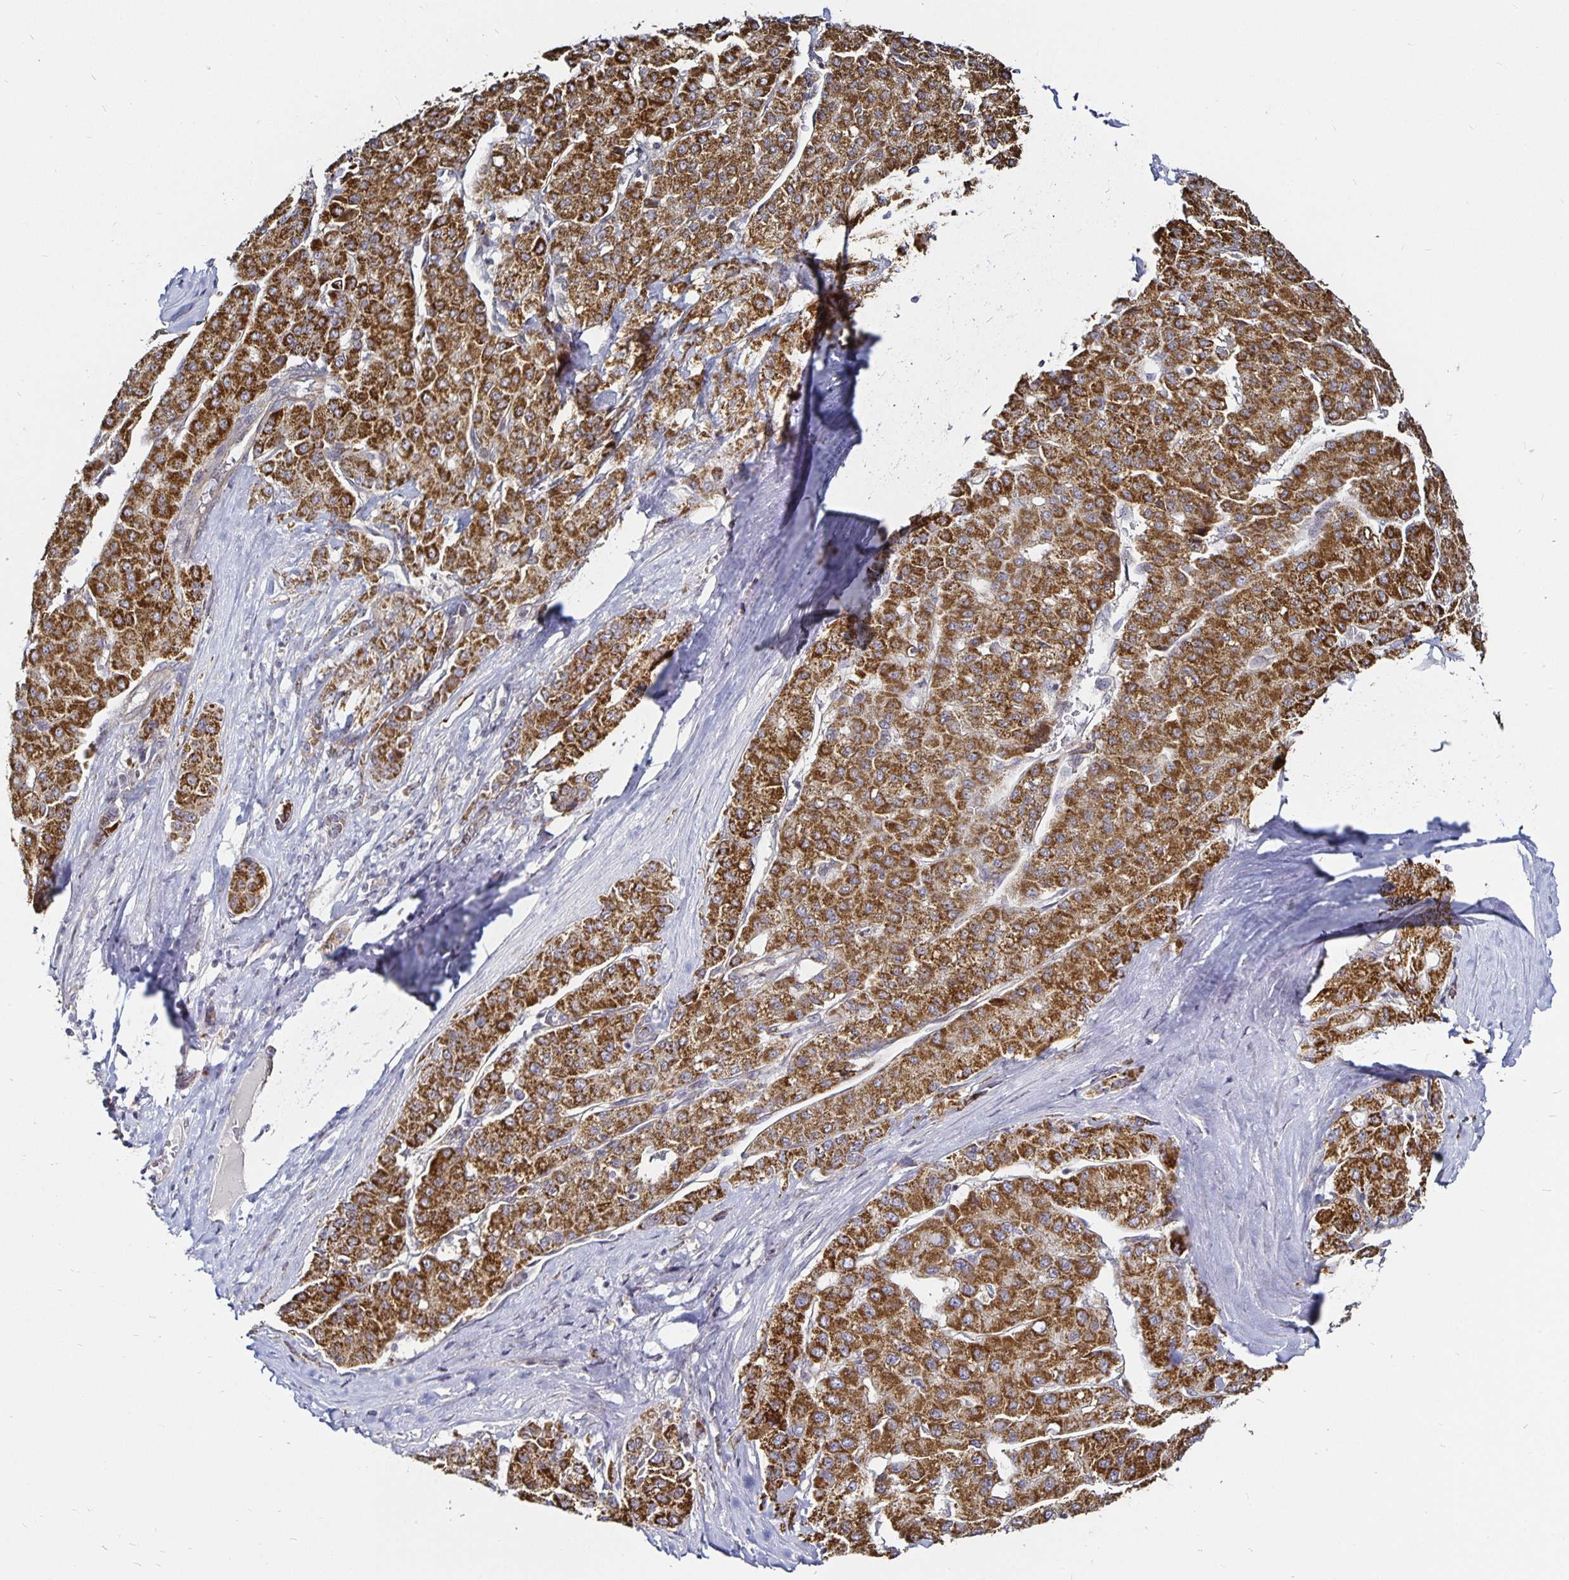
{"staining": {"intensity": "strong", "quantity": ">75%", "location": "cytoplasmic/membranous"}, "tissue": "liver cancer", "cell_type": "Tumor cells", "image_type": "cancer", "snomed": [{"axis": "morphology", "description": "Carcinoma, Hepatocellular, NOS"}, {"axis": "topography", "description": "Liver"}], "caption": "The immunohistochemical stain highlights strong cytoplasmic/membranous positivity in tumor cells of hepatocellular carcinoma (liver) tissue.", "gene": "CYP27A1", "patient": {"sex": "male", "age": 65}}